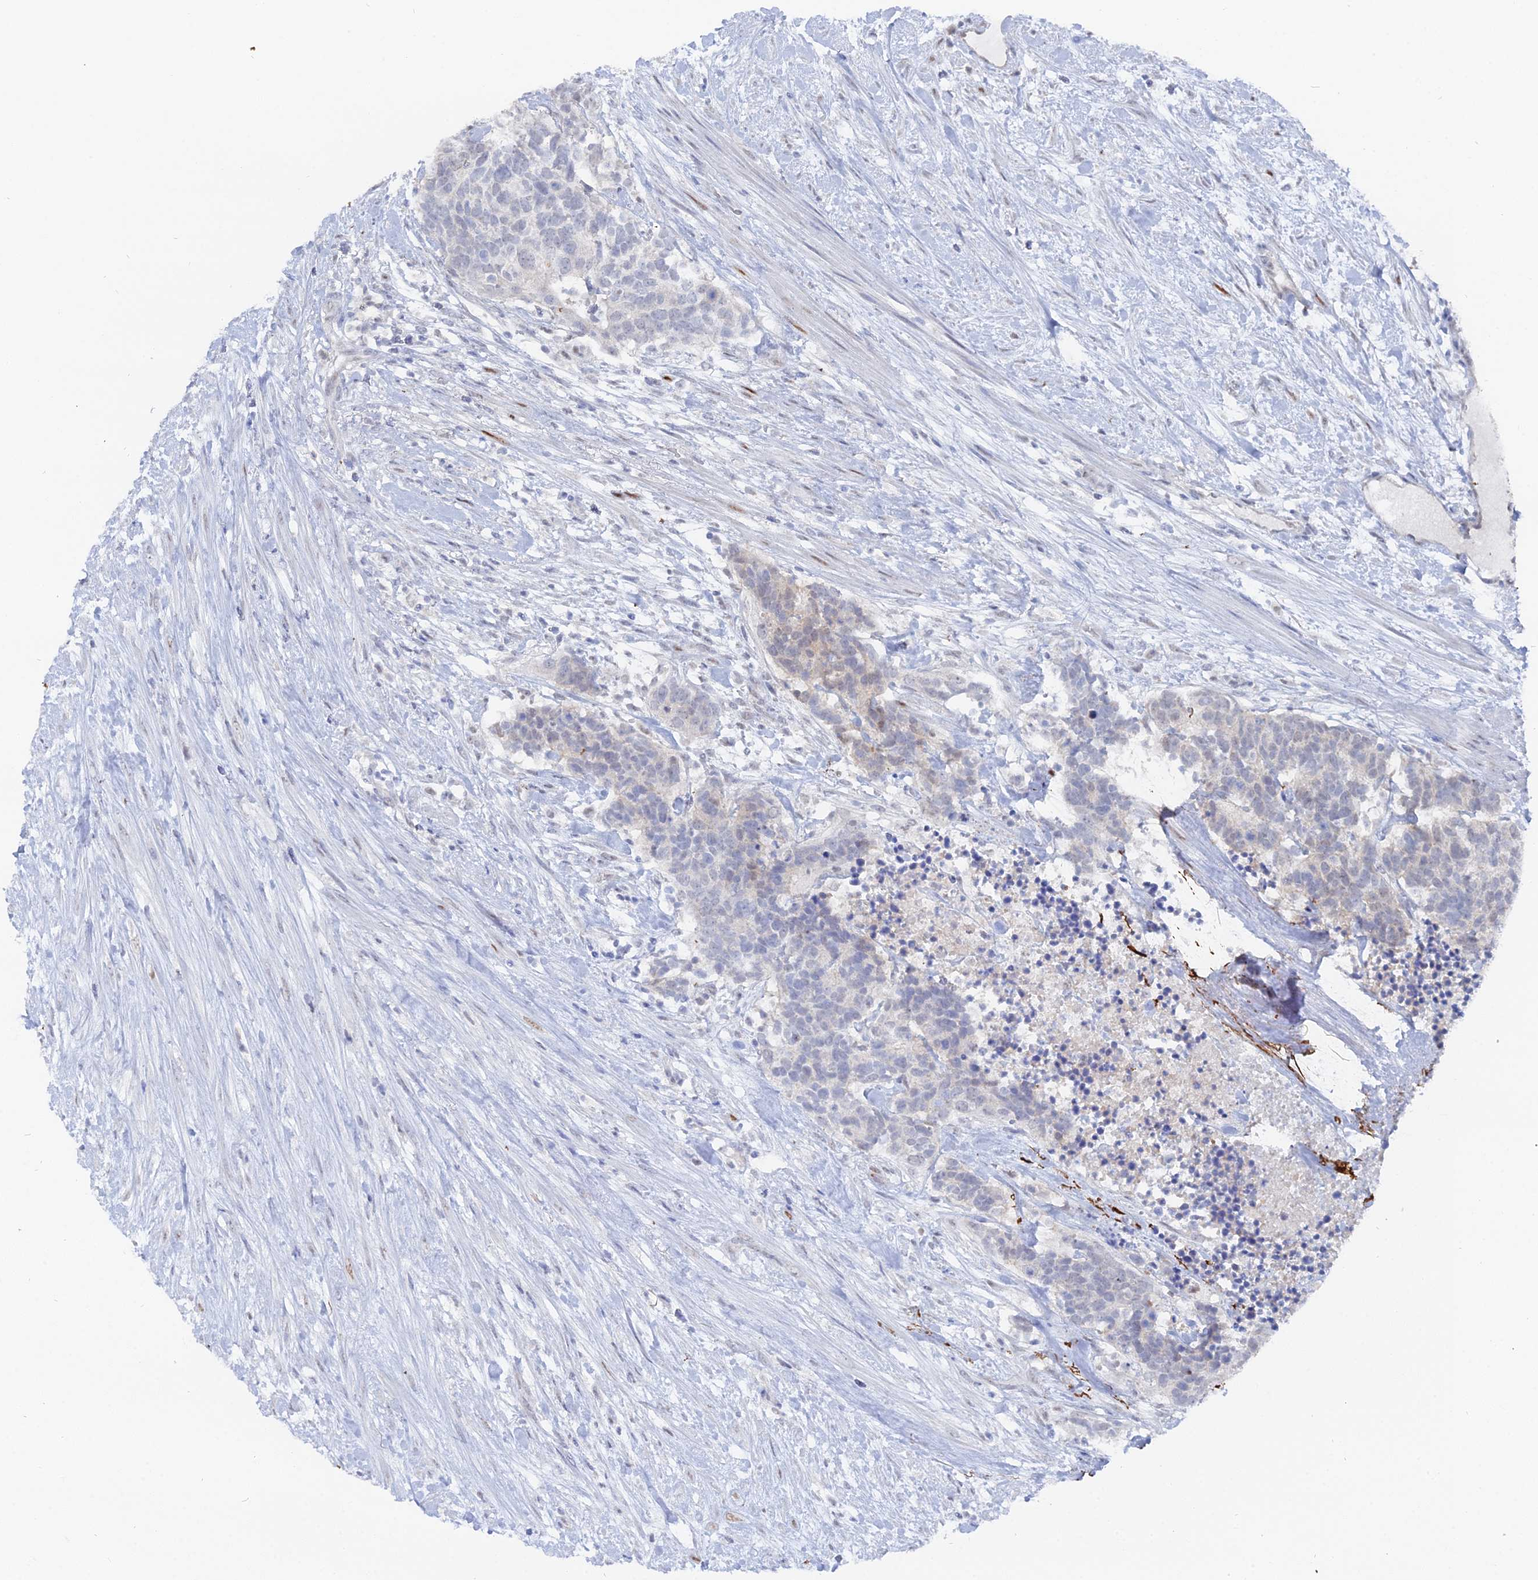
{"staining": {"intensity": "negative", "quantity": "none", "location": "none"}, "tissue": "carcinoid", "cell_type": "Tumor cells", "image_type": "cancer", "snomed": [{"axis": "morphology", "description": "Carcinoma, NOS"}, {"axis": "morphology", "description": "Carcinoid, malignant, NOS"}, {"axis": "topography", "description": "Prostate"}], "caption": "This image is of carcinoid stained with IHC to label a protein in brown with the nuclei are counter-stained blue. There is no staining in tumor cells. (DAB (3,3'-diaminobenzidine) immunohistochemistry (IHC) visualized using brightfield microscopy, high magnification).", "gene": "THAP4", "patient": {"sex": "male", "age": 57}}